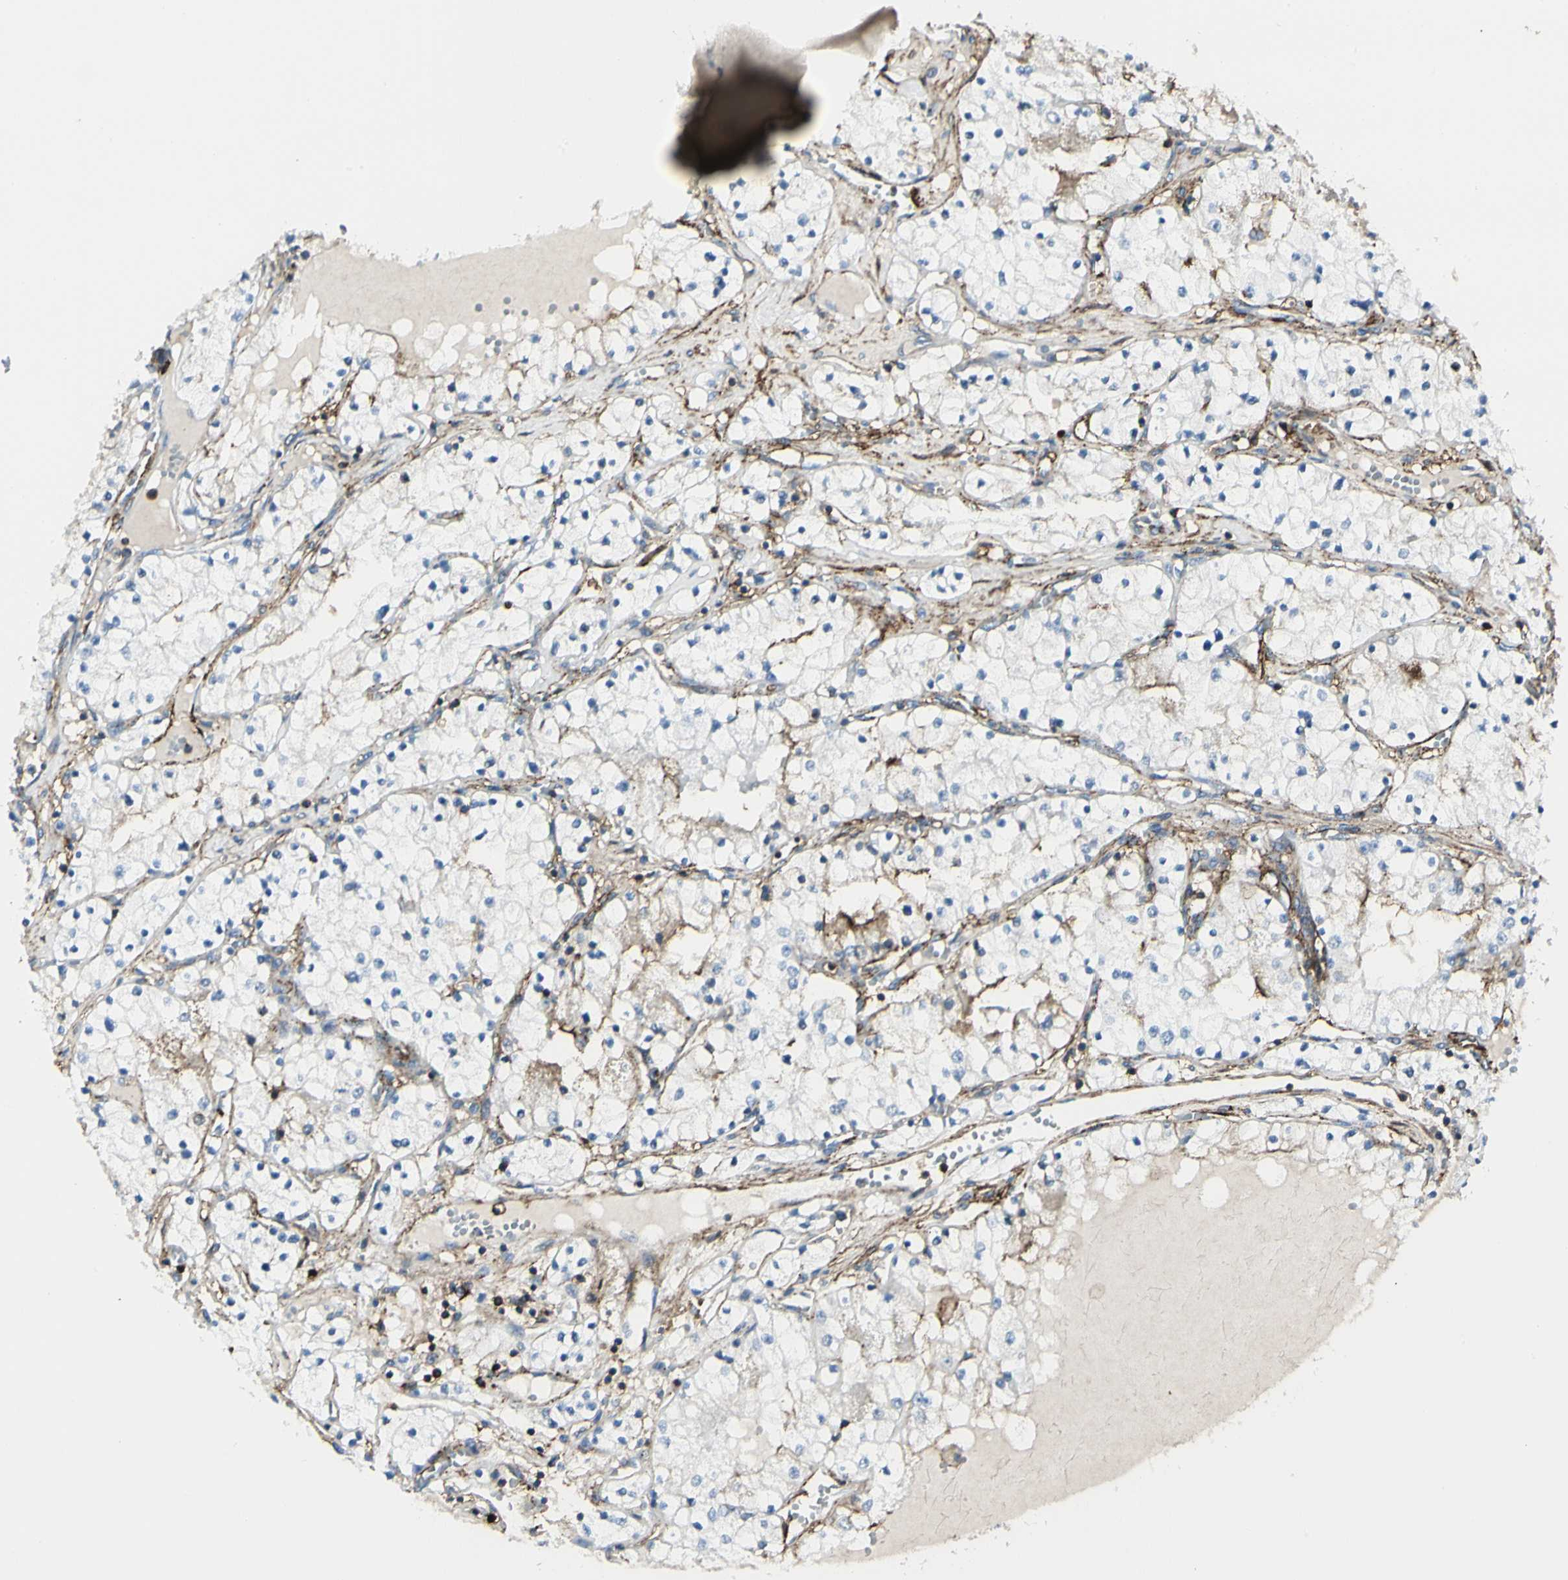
{"staining": {"intensity": "negative", "quantity": "none", "location": "none"}, "tissue": "renal cancer", "cell_type": "Tumor cells", "image_type": "cancer", "snomed": [{"axis": "morphology", "description": "Adenocarcinoma, NOS"}, {"axis": "topography", "description": "Kidney"}], "caption": "High magnification brightfield microscopy of renal adenocarcinoma stained with DAB (3,3'-diaminobenzidine) (brown) and counterstained with hematoxylin (blue): tumor cells show no significant staining. (DAB IHC, high magnification).", "gene": "CLEC2B", "patient": {"sex": "male", "age": 68}}